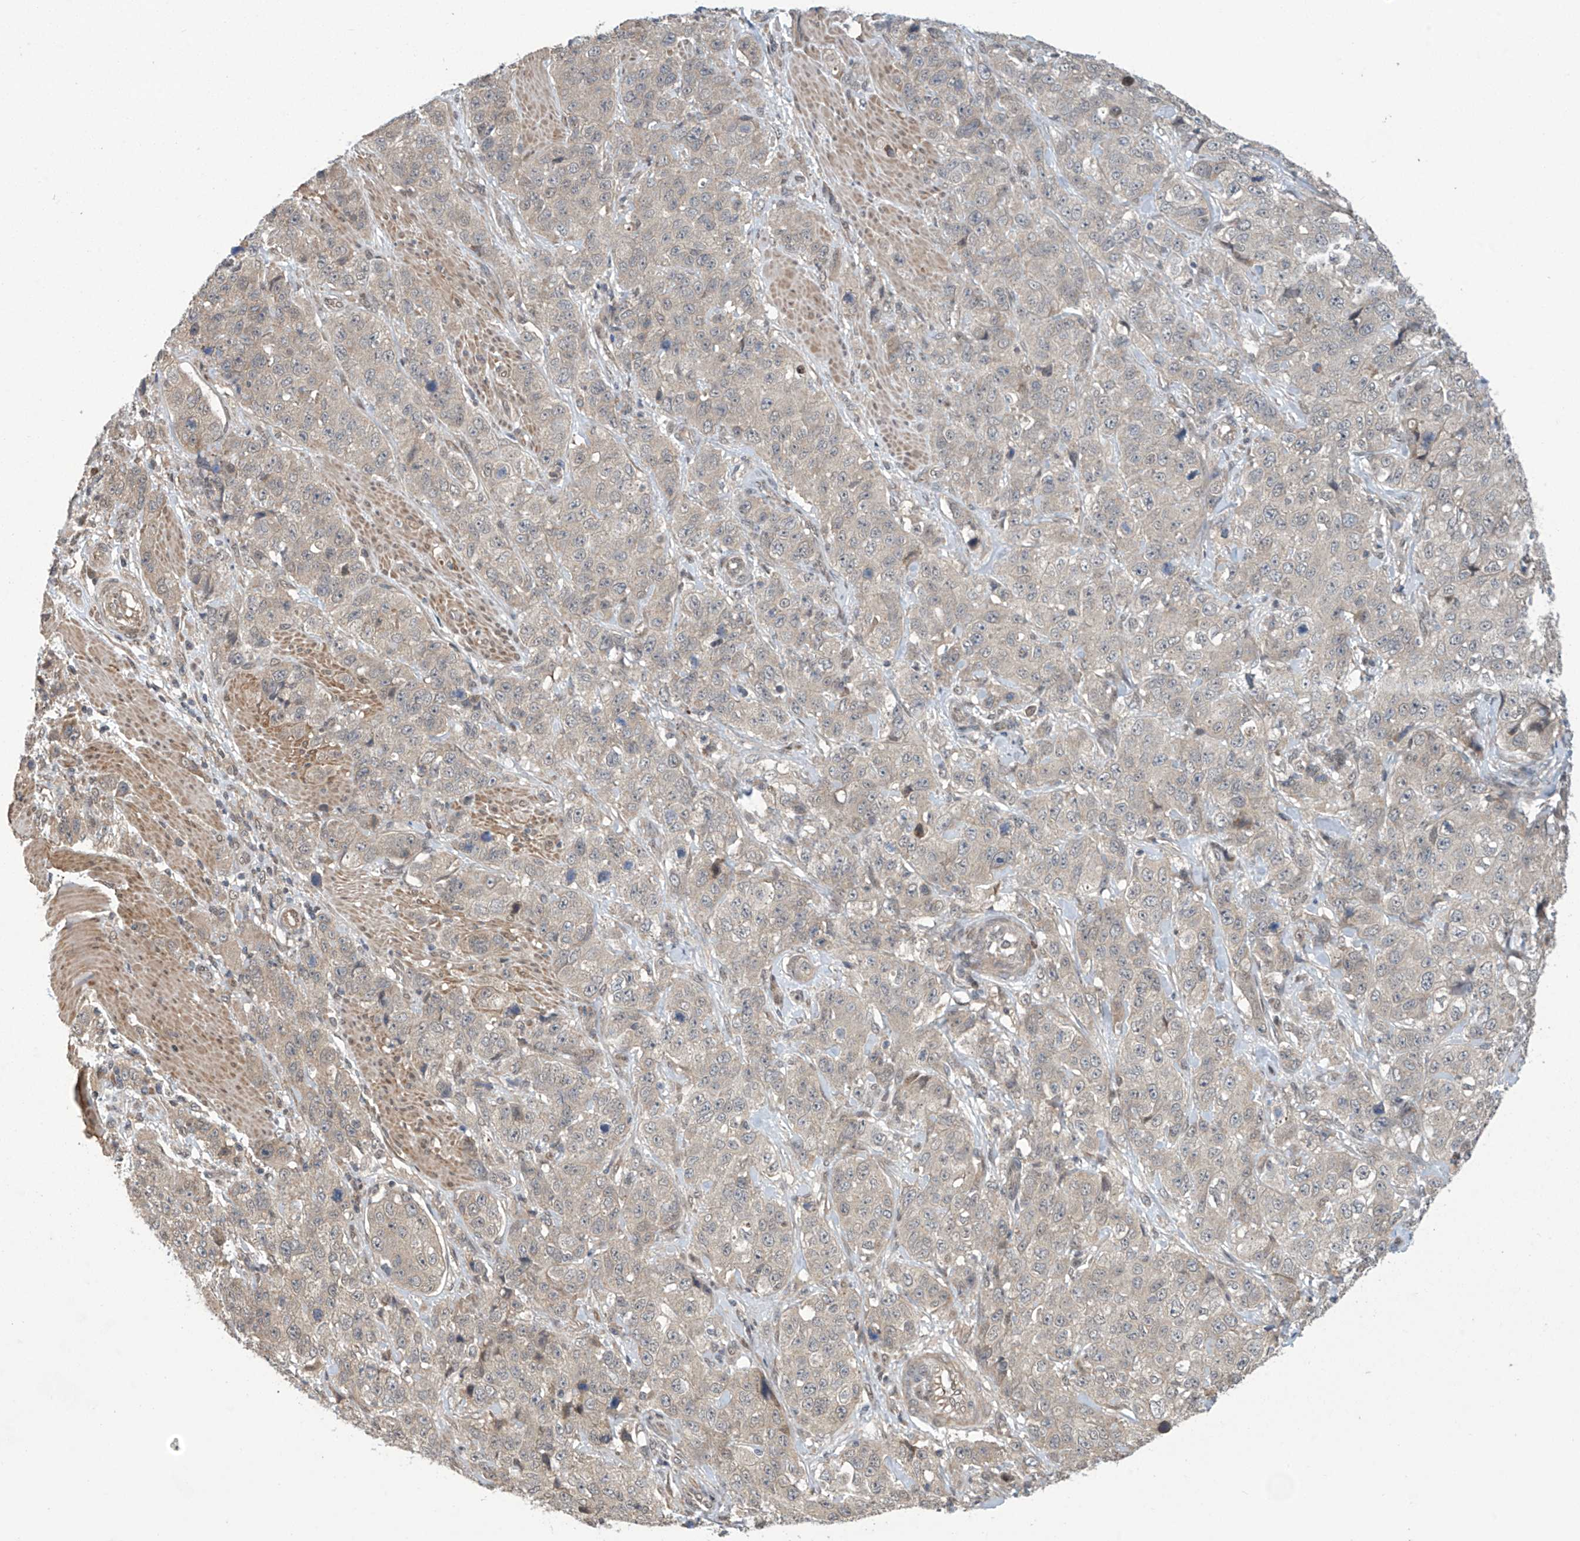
{"staining": {"intensity": "negative", "quantity": "none", "location": "none"}, "tissue": "stomach cancer", "cell_type": "Tumor cells", "image_type": "cancer", "snomed": [{"axis": "morphology", "description": "Adenocarcinoma, NOS"}, {"axis": "topography", "description": "Stomach"}], "caption": "Immunohistochemistry image of neoplastic tissue: stomach cancer stained with DAB (3,3'-diaminobenzidine) demonstrates no significant protein staining in tumor cells.", "gene": "ABHD13", "patient": {"sex": "male", "age": 48}}